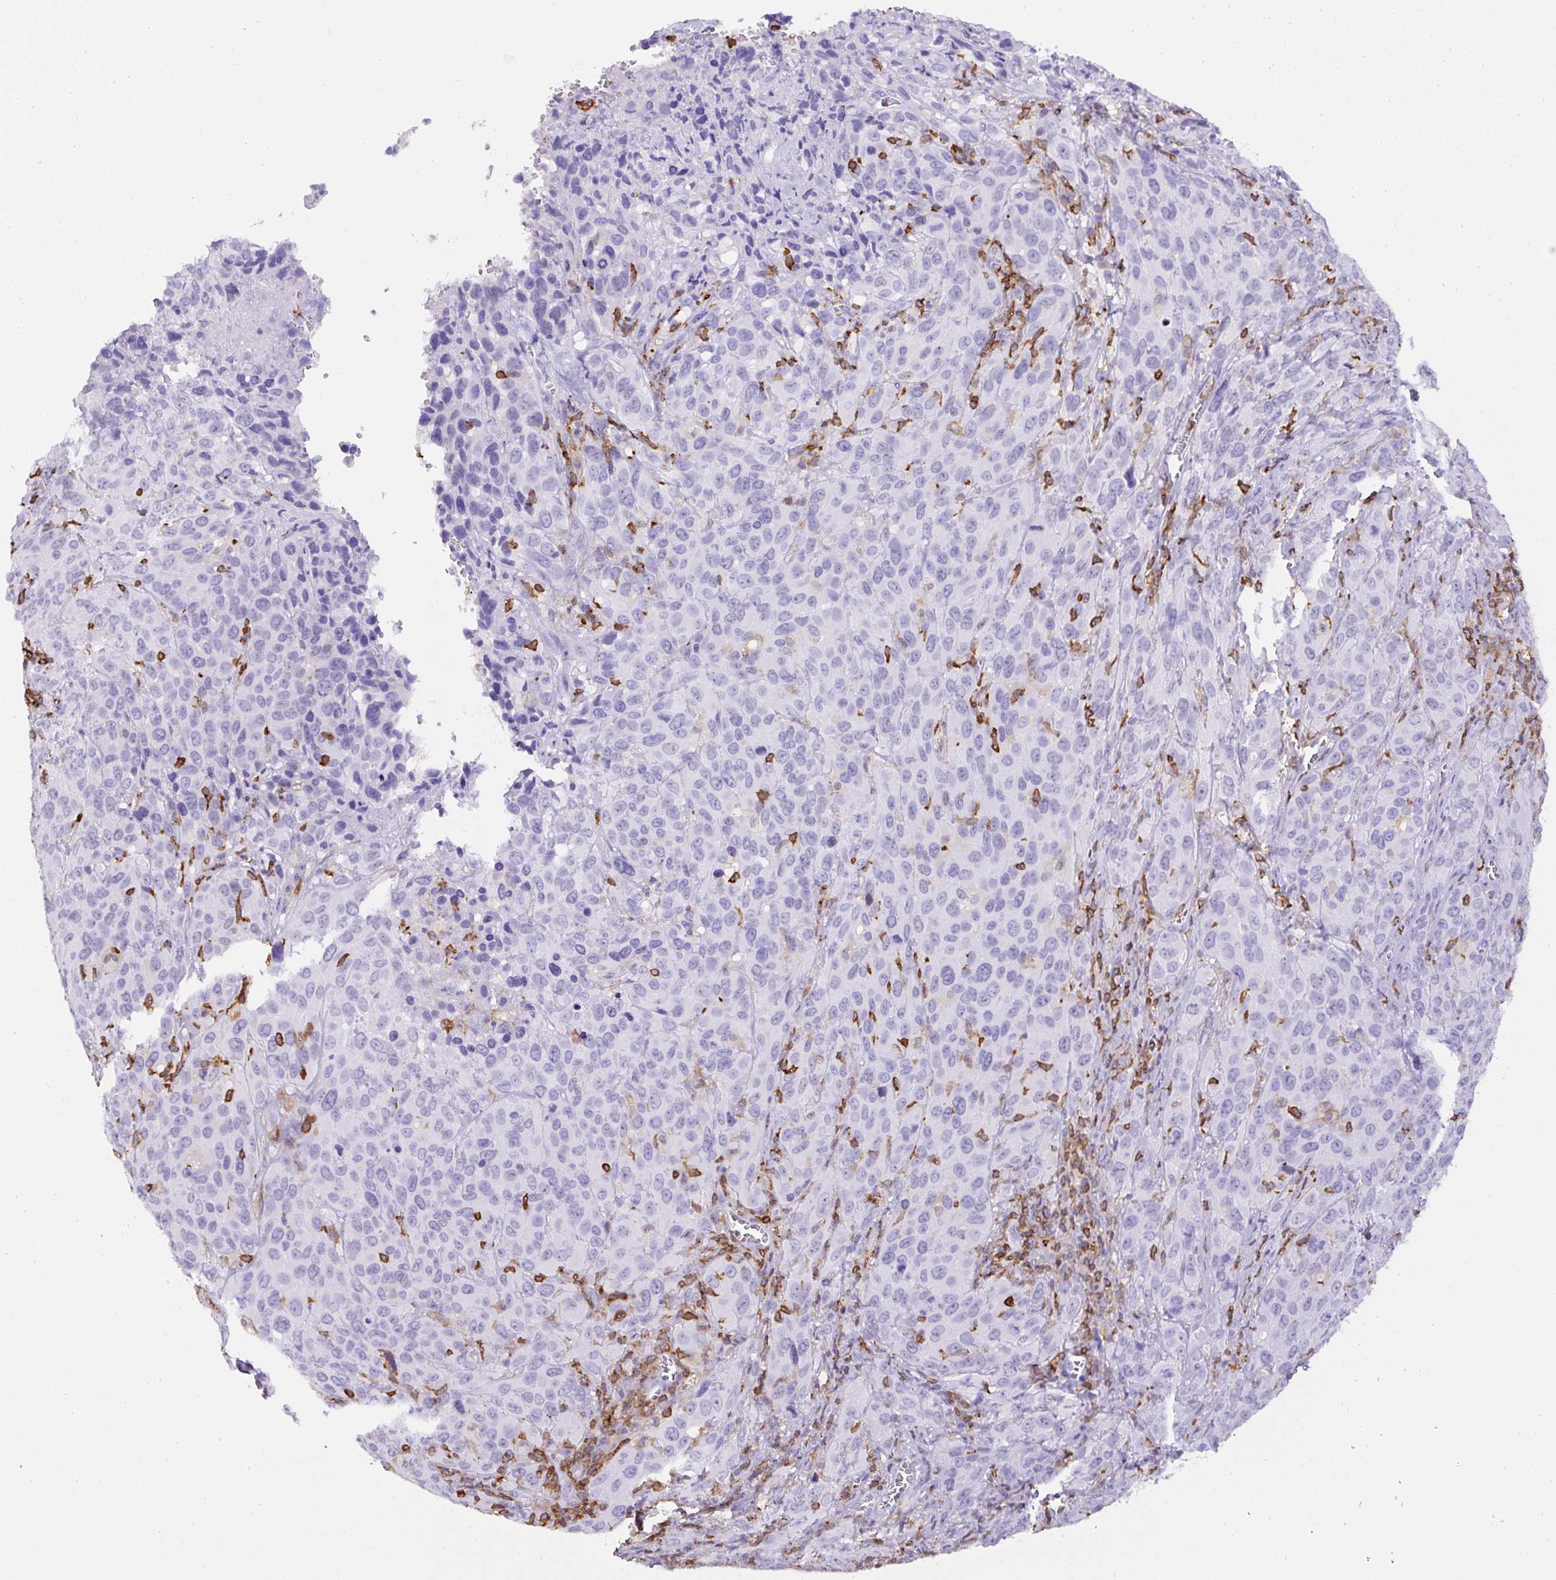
{"staining": {"intensity": "negative", "quantity": "none", "location": "none"}, "tissue": "cervical cancer", "cell_type": "Tumor cells", "image_type": "cancer", "snomed": [{"axis": "morphology", "description": "Squamous cell carcinoma, NOS"}, {"axis": "topography", "description": "Cervix"}], "caption": "Cervical cancer was stained to show a protein in brown. There is no significant expression in tumor cells. The staining was performed using DAB to visualize the protein expression in brown, while the nuclei were stained in blue with hematoxylin (Magnification: 20x).", "gene": "FAM228B", "patient": {"sex": "female", "age": 51}}